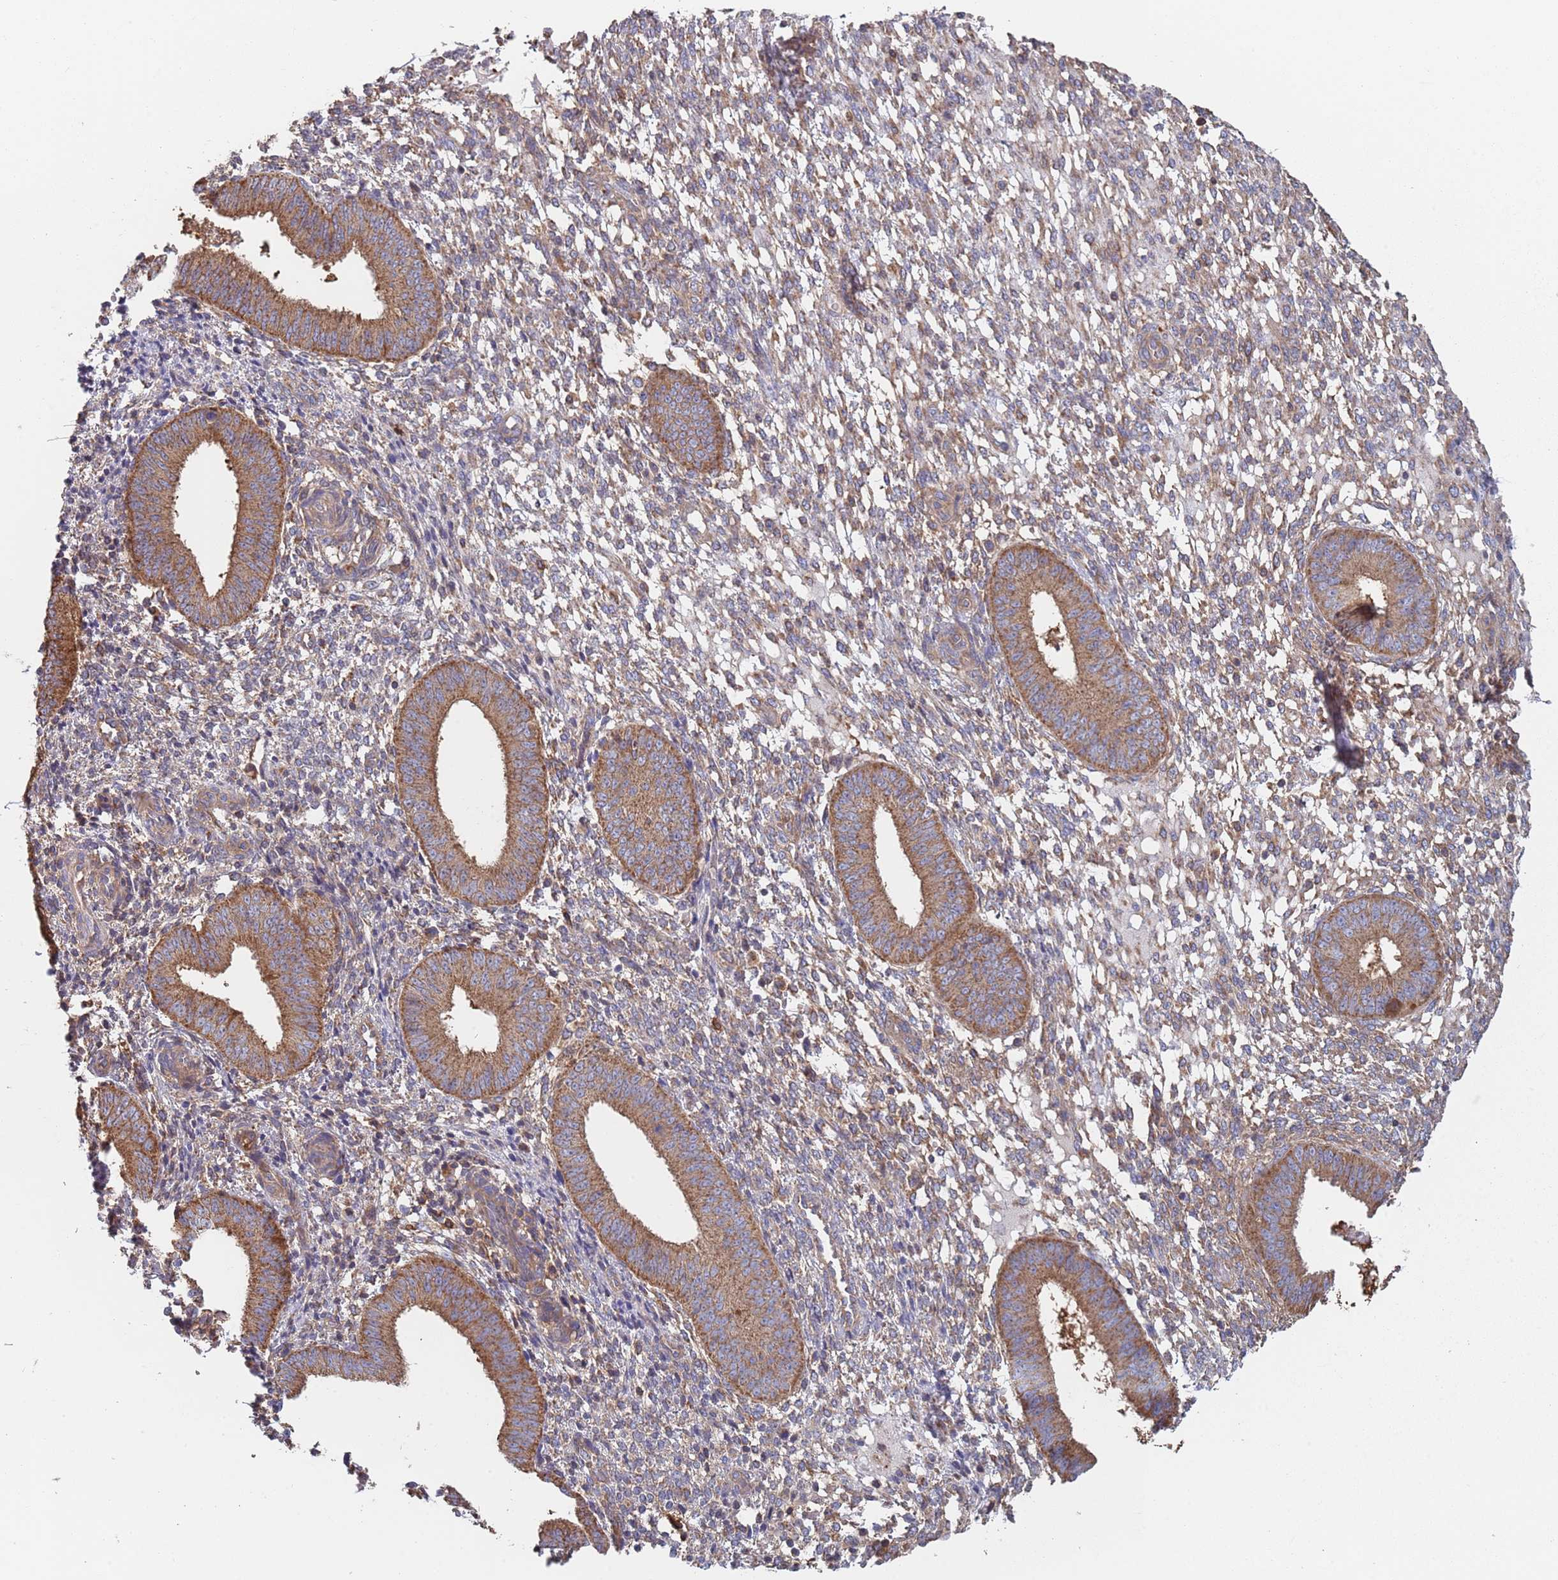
{"staining": {"intensity": "weak", "quantity": "25%-75%", "location": "cytoplasmic/membranous"}, "tissue": "endometrium", "cell_type": "Cells in endometrial stroma", "image_type": "normal", "snomed": [{"axis": "morphology", "description": "Normal tissue, NOS"}, {"axis": "topography", "description": "Endometrium"}], "caption": "Immunohistochemistry of unremarkable endometrium exhibits low levels of weak cytoplasmic/membranous staining in approximately 25%-75% of cells in endometrial stroma.", "gene": "GDI1", "patient": {"sex": "female", "age": 49}}